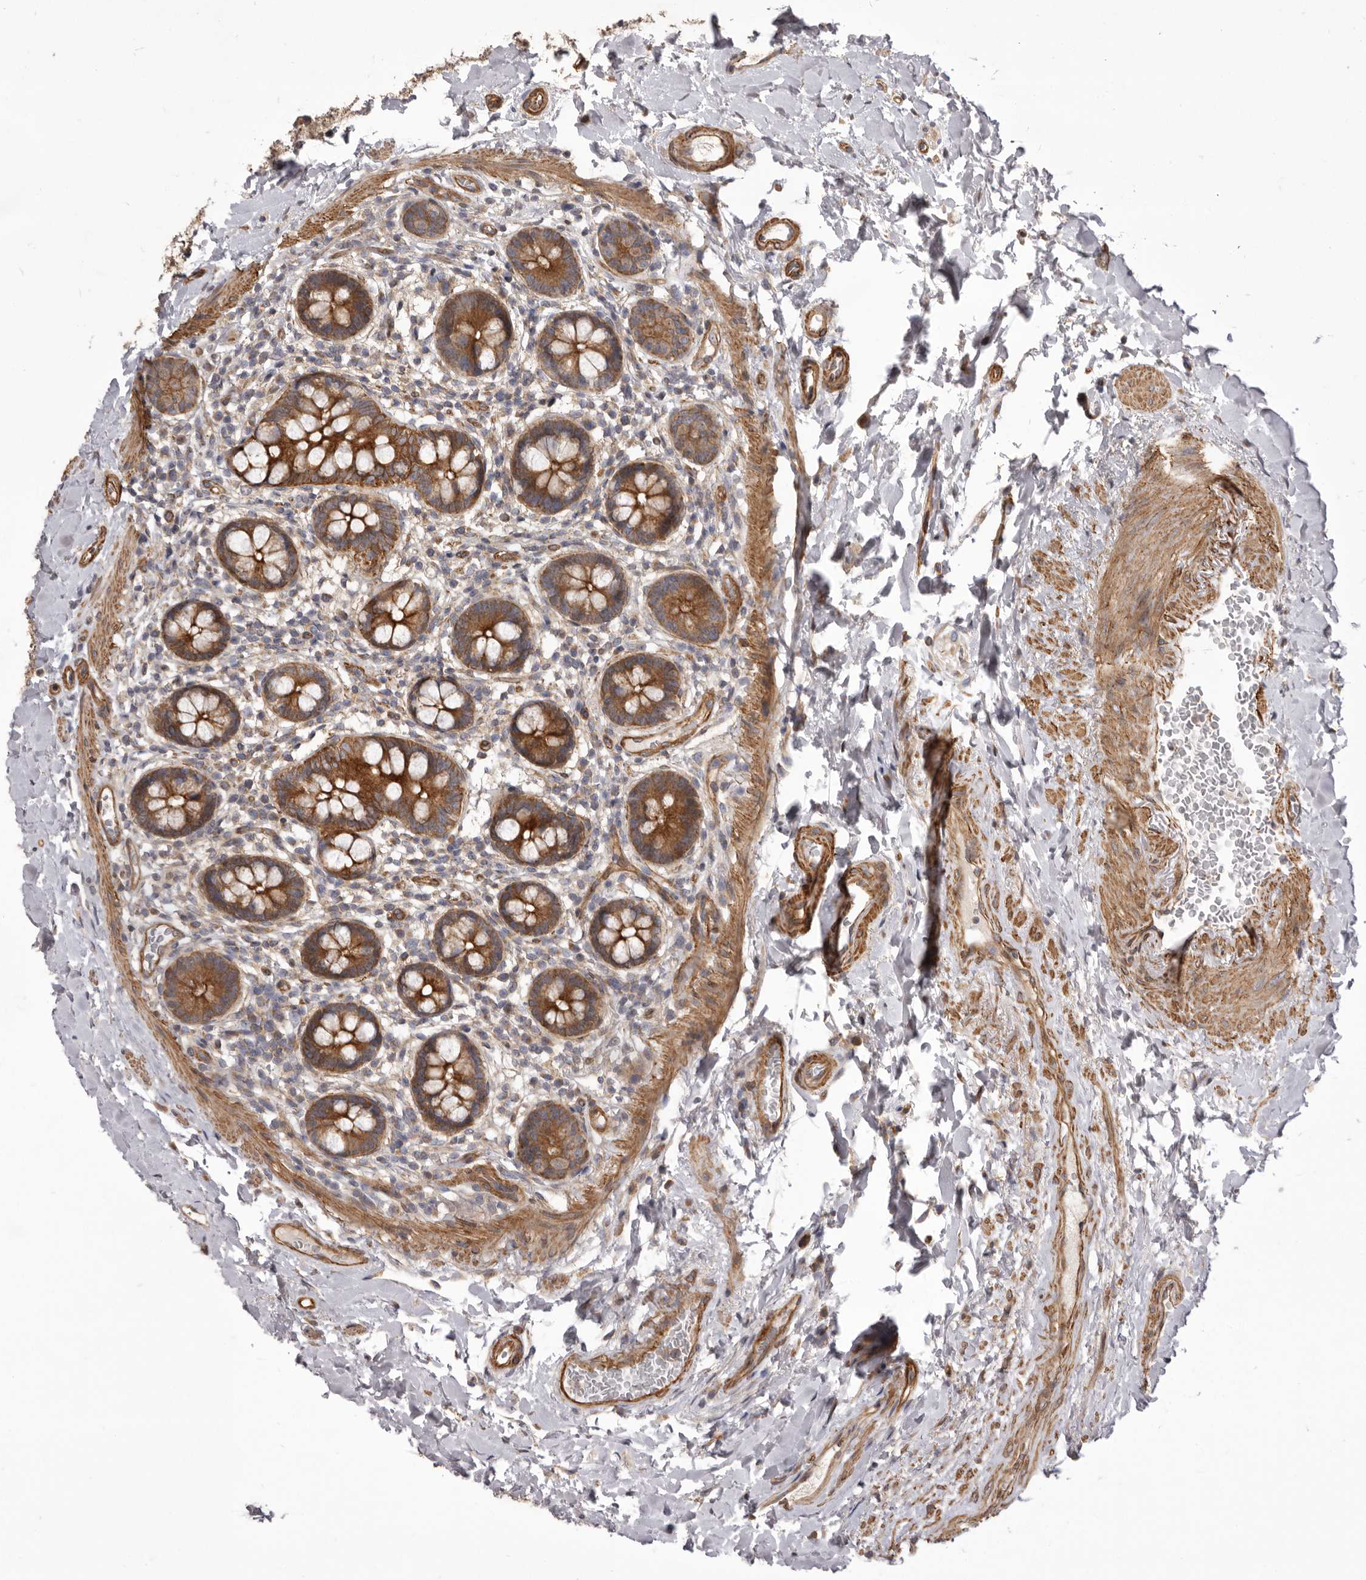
{"staining": {"intensity": "strong", "quantity": ">75%", "location": "cytoplasmic/membranous"}, "tissue": "small intestine", "cell_type": "Glandular cells", "image_type": "normal", "snomed": [{"axis": "morphology", "description": "Normal tissue, NOS"}, {"axis": "topography", "description": "Small intestine"}], "caption": "Immunohistochemistry (IHC) staining of unremarkable small intestine, which exhibits high levels of strong cytoplasmic/membranous staining in about >75% of glandular cells indicating strong cytoplasmic/membranous protein expression. The staining was performed using DAB (brown) for protein detection and nuclei were counterstained in hematoxylin (blue).", "gene": "VPS45", "patient": {"sex": "female", "age": 84}}